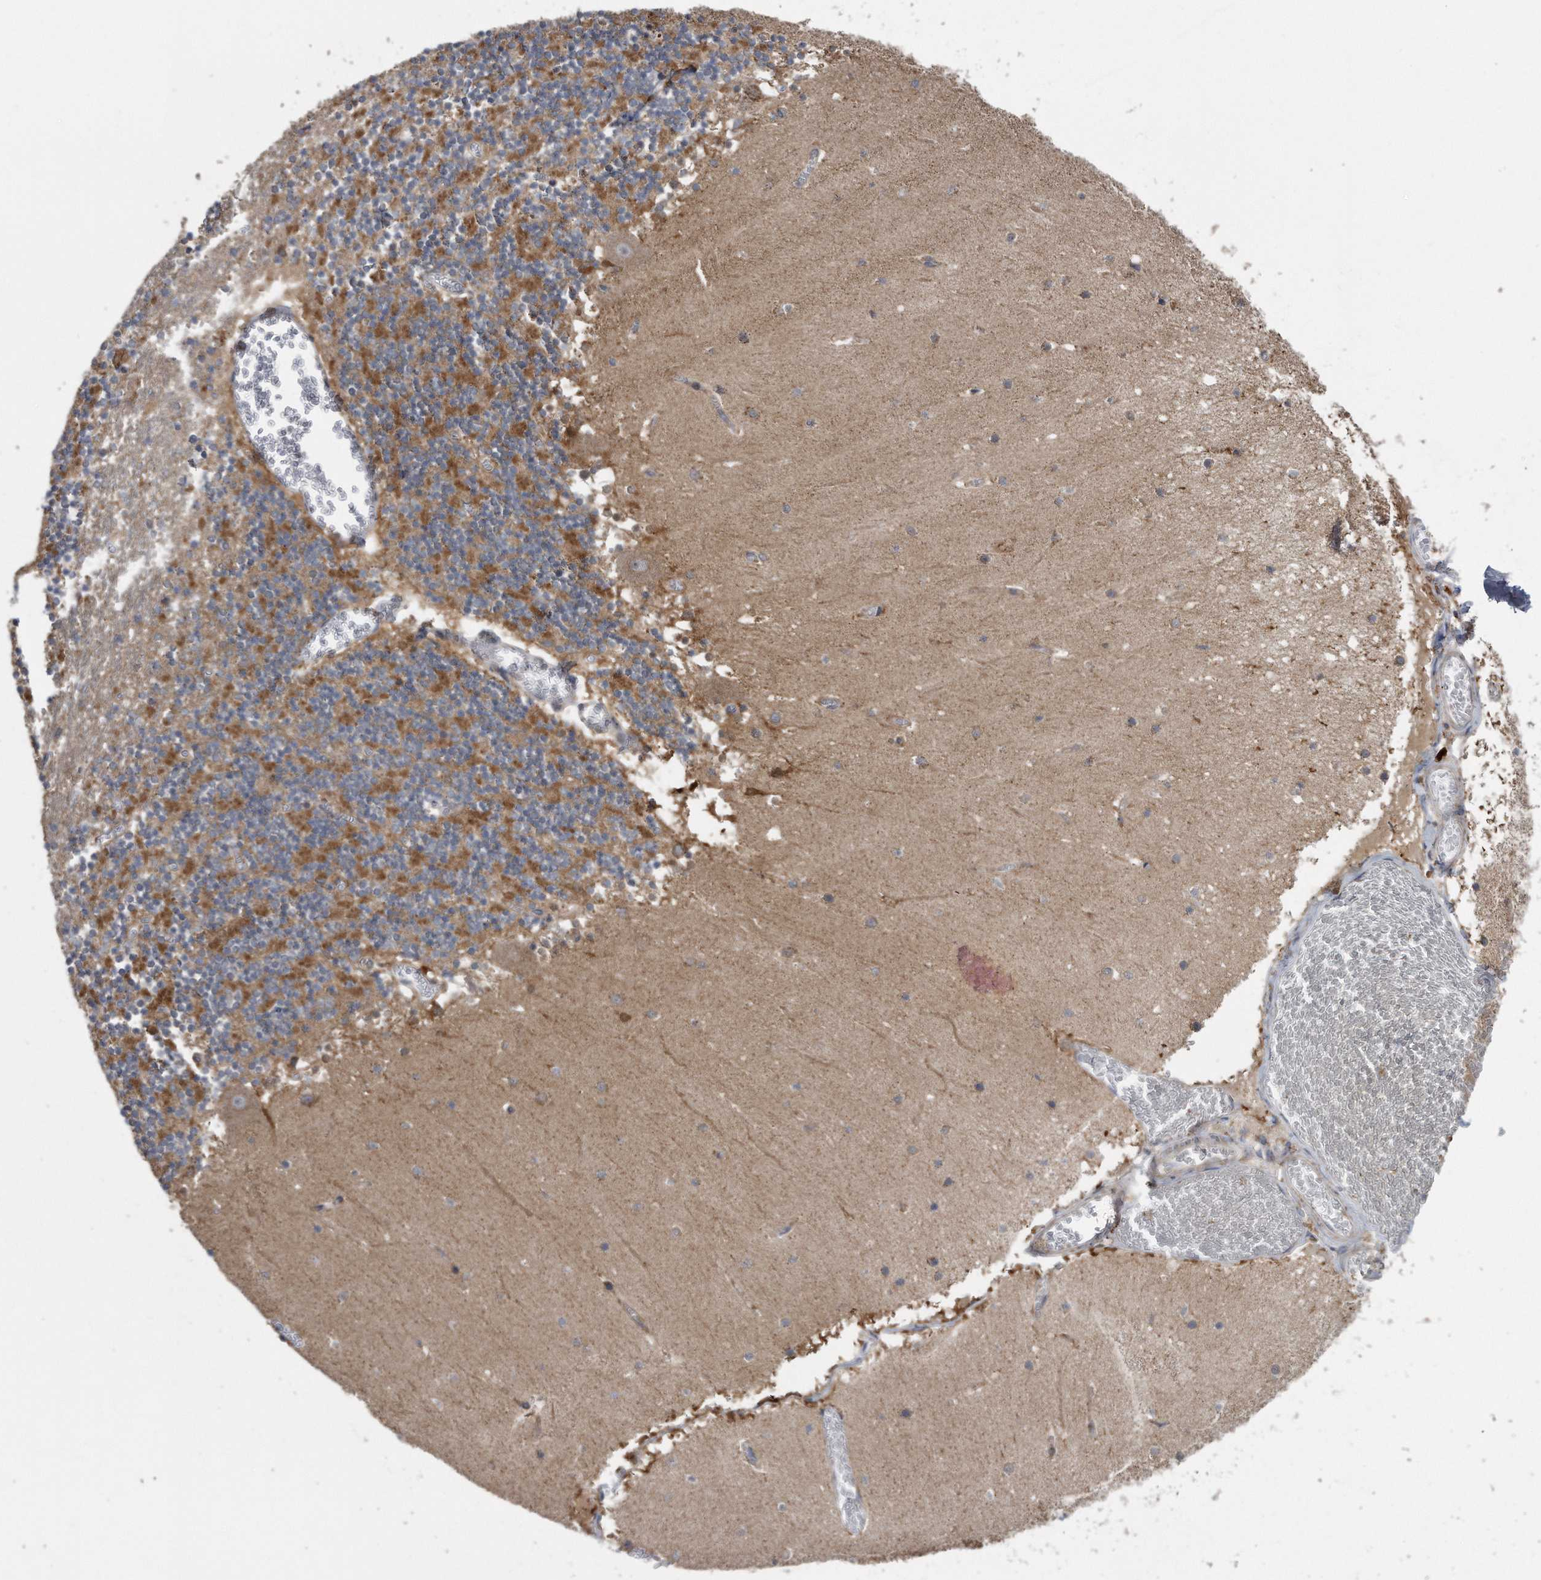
{"staining": {"intensity": "moderate", "quantity": "25%-75%", "location": "cytoplasmic/membranous"}, "tissue": "cerebellum", "cell_type": "Cells in granular layer", "image_type": "normal", "snomed": [{"axis": "morphology", "description": "Normal tissue, NOS"}, {"axis": "topography", "description": "Cerebellum"}], "caption": "A brown stain labels moderate cytoplasmic/membranous positivity of a protein in cells in granular layer of normal cerebellum. Using DAB (3,3'-diaminobenzidine) (brown) and hematoxylin (blue) stains, captured at high magnification using brightfield microscopy.", "gene": "ALPK2", "patient": {"sex": "female", "age": 28}}